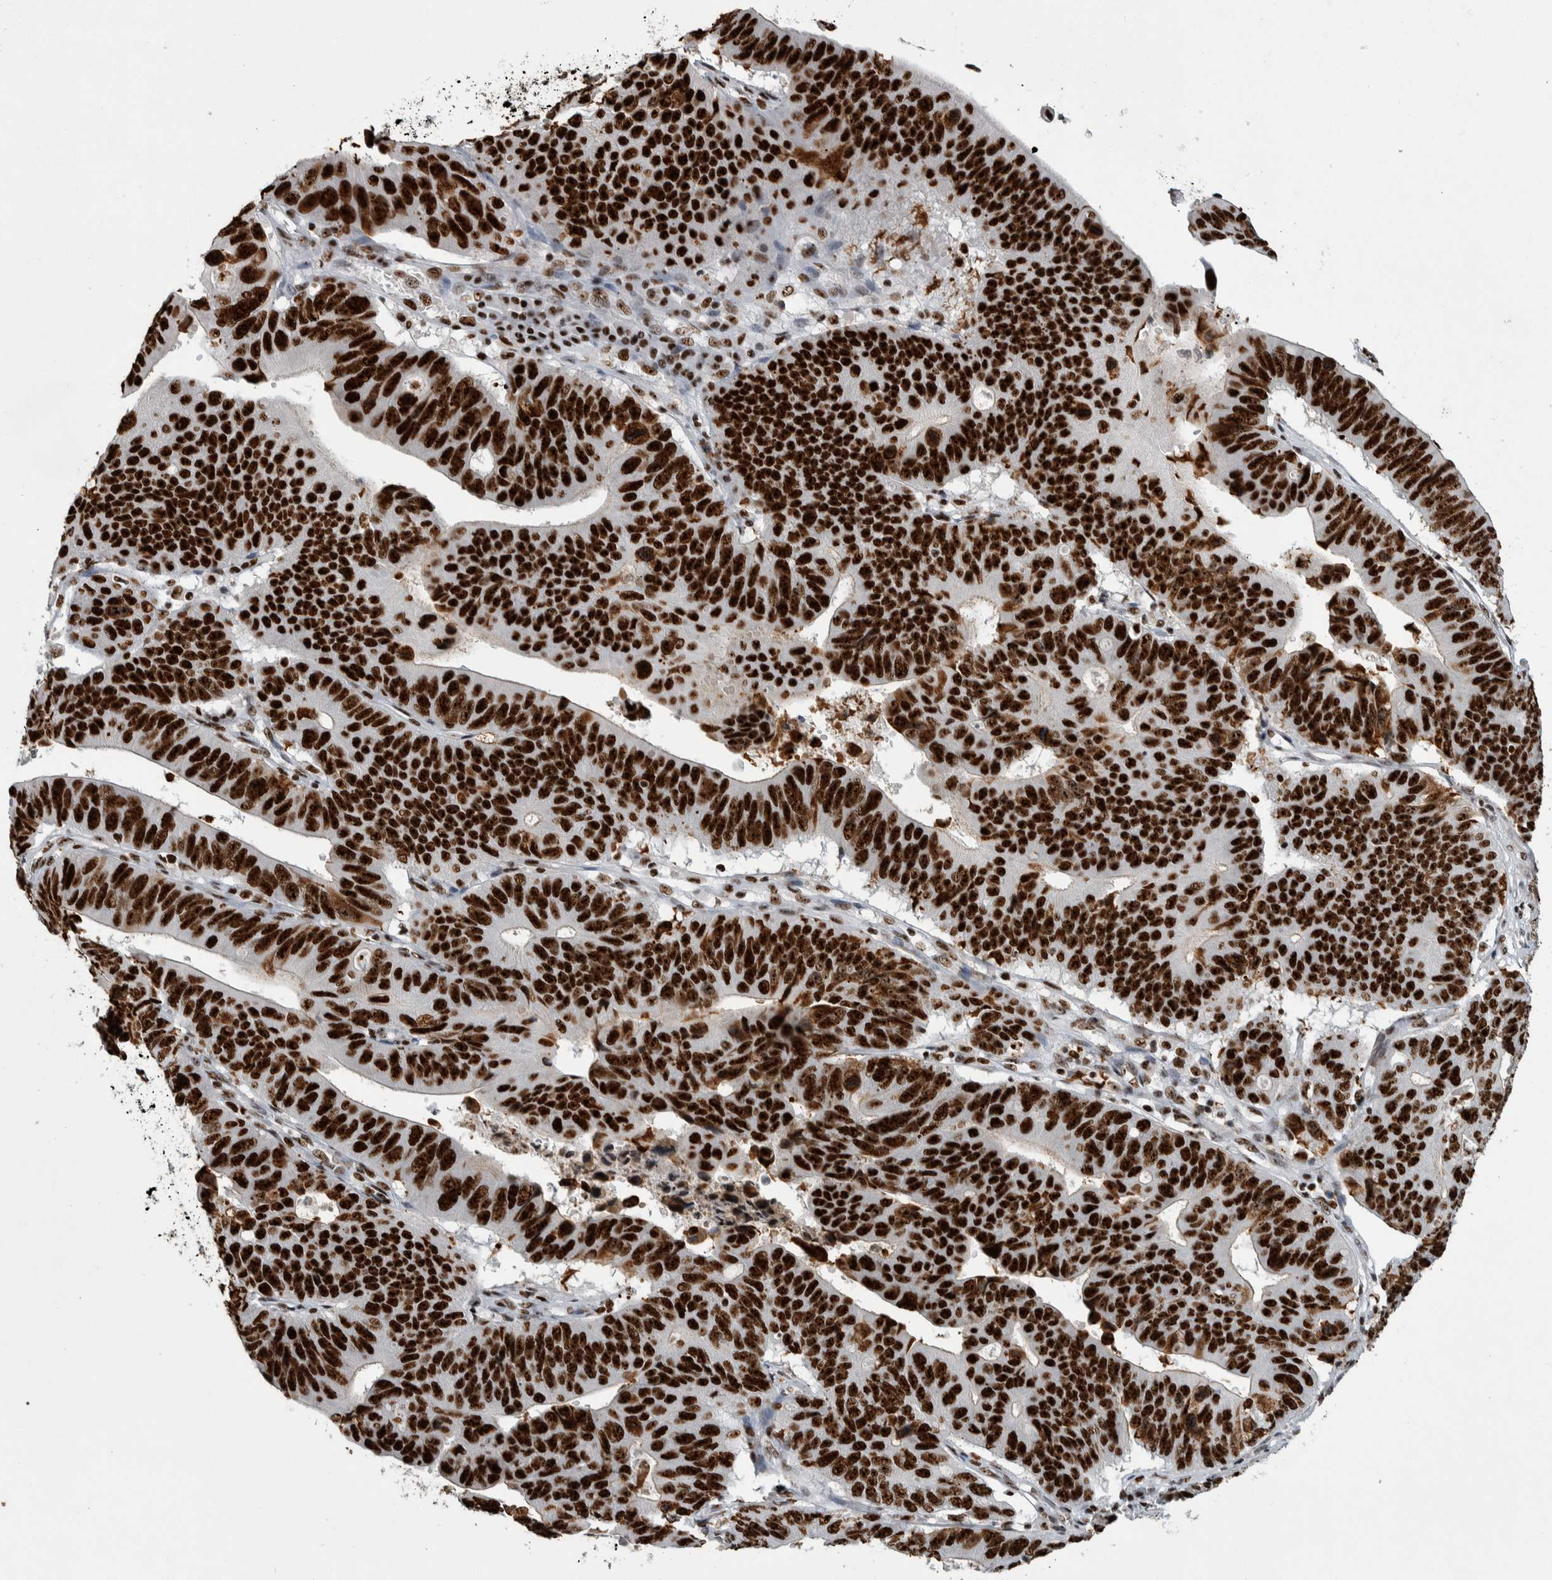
{"staining": {"intensity": "strong", "quantity": ">75%", "location": "nuclear"}, "tissue": "stomach cancer", "cell_type": "Tumor cells", "image_type": "cancer", "snomed": [{"axis": "morphology", "description": "Adenocarcinoma, NOS"}, {"axis": "topography", "description": "Stomach"}], "caption": "An immunohistochemistry (IHC) histopathology image of tumor tissue is shown. Protein staining in brown labels strong nuclear positivity in stomach adenocarcinoma within tumor cells.", "gene": "NCL", "patient": {"sex": "male", "age": 59}}